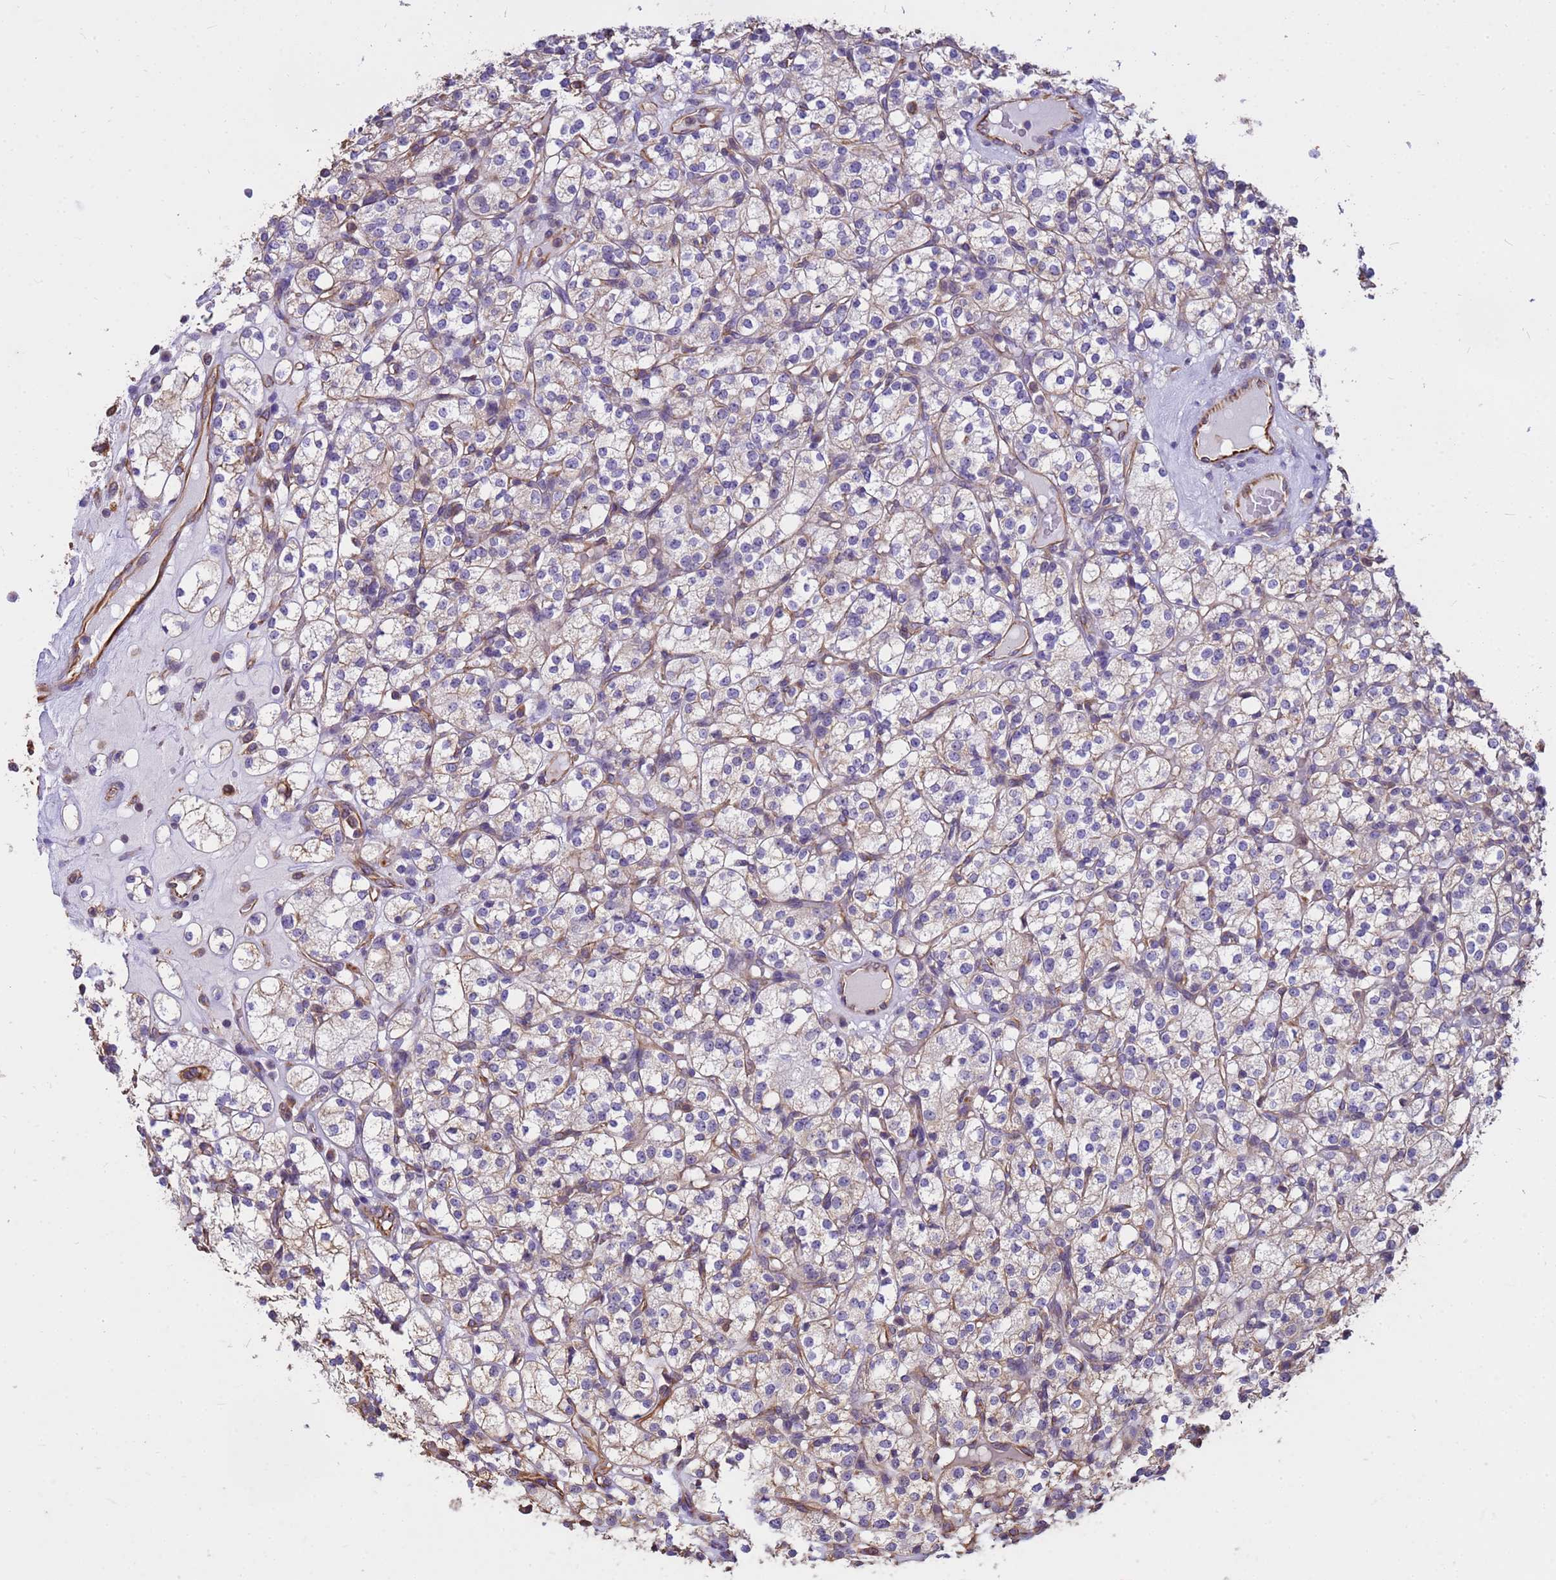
{"staining": {"intensity": "weak", "quantity": "25%-75%", "location": "cytoplasmic/membranous"}, "tissue": "renal cancer", "cell_type": "Tumor cells", "image_type": "cancer", "snomed": [{"axis": "morphology", "description": "Adenocarcinoma, NOS"}, {"axis": "topography", "description": "Kidney"}], "caption": "High-power microscopy captured an immunohistochemistry photomicrograph of renal cancer (adenocarcinoma), revealing weak cytoplasmic/membranous expression in about 25%-75% of tumor cells.", "gene": "TCEAL3", "patient": {"sex": "male", "age": 77}}